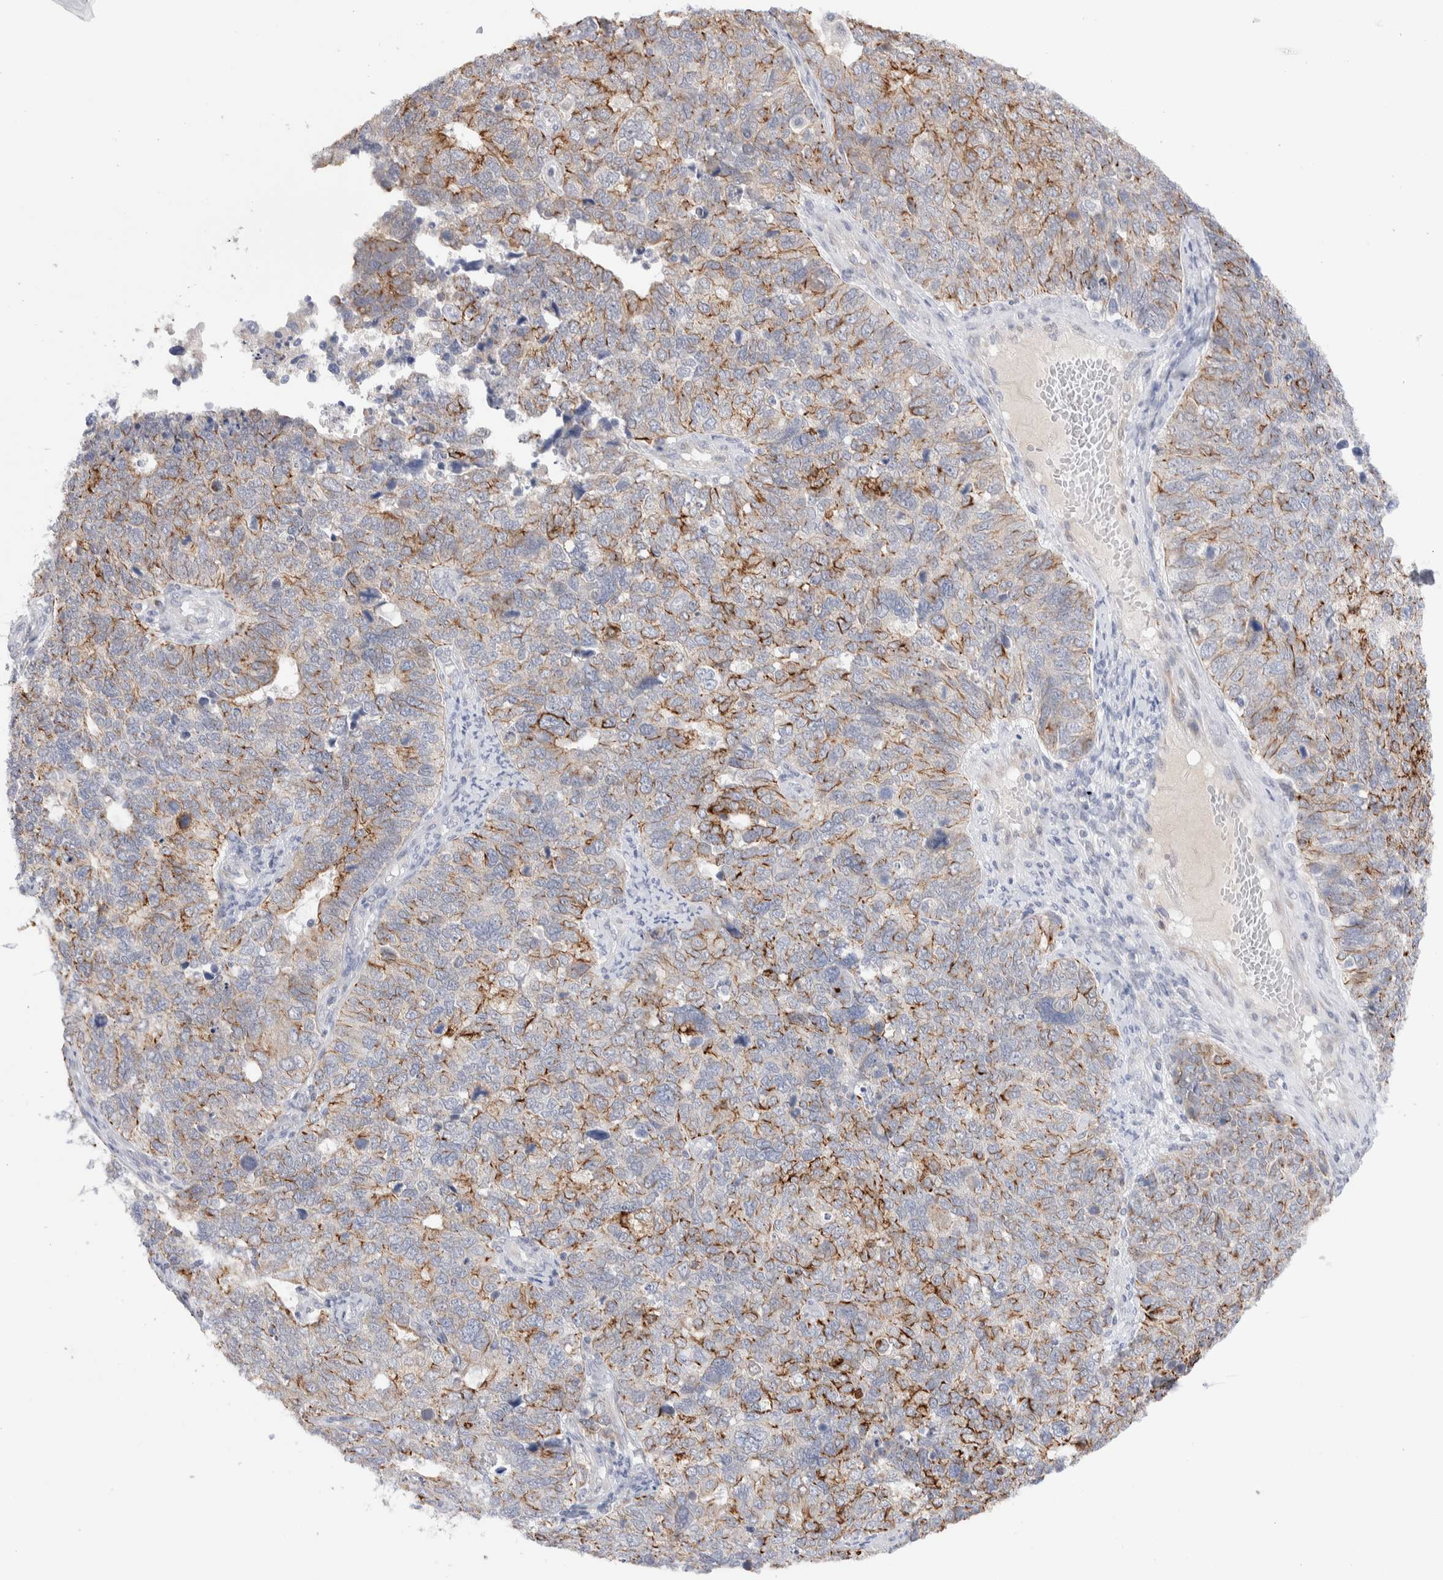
{"staining": {"intensity": "moderate", "quantity": "25%-75%", "location": "cytoplasmic/membranous"}, "tissue": "cervical cancer", "cell_type": "Tumor cells", "image_type": "cancer", "snomed": [{"axis": "morphology", "description": "Squamous cell carcinoma, NOS"}, {"axis": "topography", "description": "Cervix"}], "caption": "Moderate cytoplasmic/membranous staining is present in about 25%-75% of tumor cells in squamous cell carcinoma (cervical). (DAB (3,3'-diaminobenzidine) IHC with brightfield microscopy, high magnification).", "gene": "C1orf112", "patient": {"sex": "female", "age": 63}}